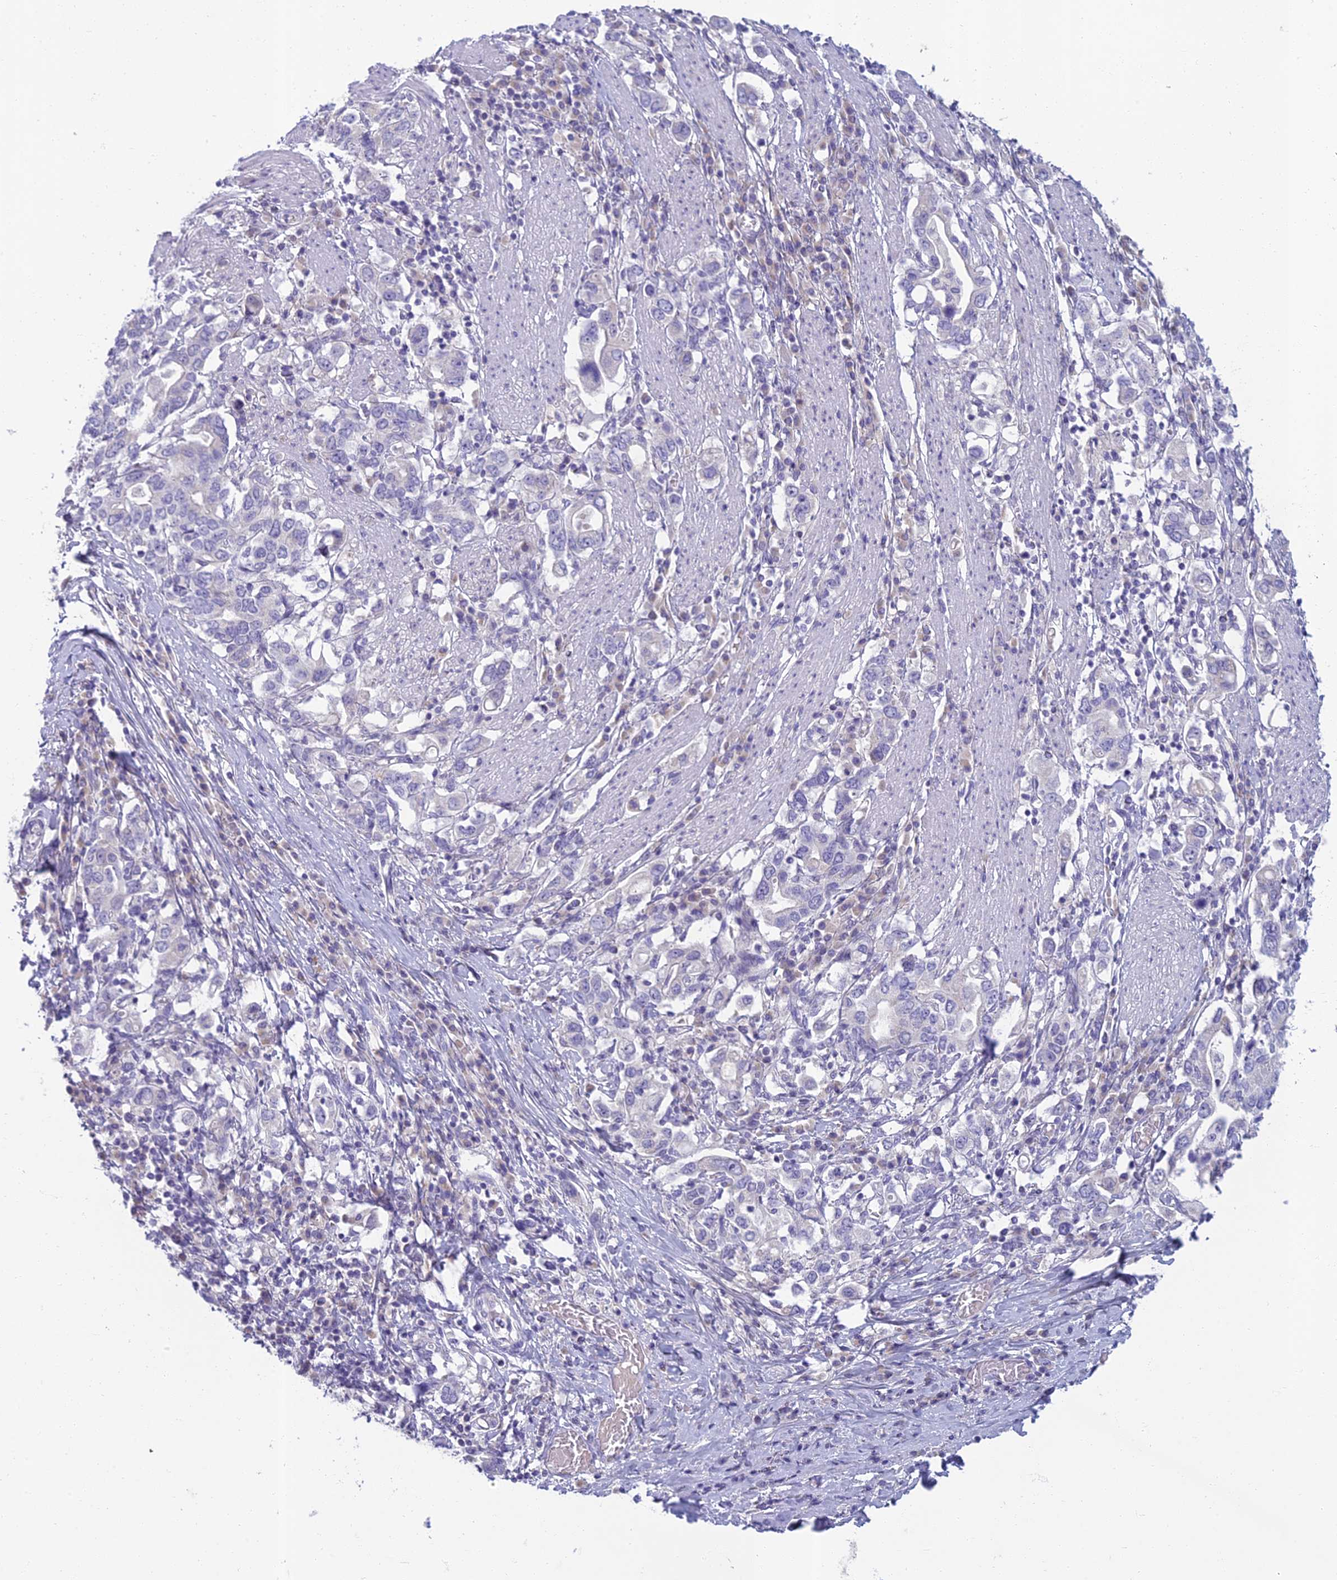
{"staining": {"intensity": "negative", "quantity": "none", "location": "none"}, "tissue": "stomach cancer", "cell_type": "Tumor cells", "image_type": "cancer", "snomed": [{"axis": "morphology", "description": "Adenocarcinoma, NOS"}, {"axis": "topography", "description": "Stomach, upper"}, {"axis": "topography", "description": "Stomach"}], "caption": "Immunohistochemistry of human stomach cancer (adenocarcinoma) displays no positivity in tumor cells. (Brightfield microscopy of DAB (3,3'-diaminobenzidine) immunohistochemistry at high magnification).", "gene": "SLC25A41", "patient": {"sex": "male", "age": 62}}